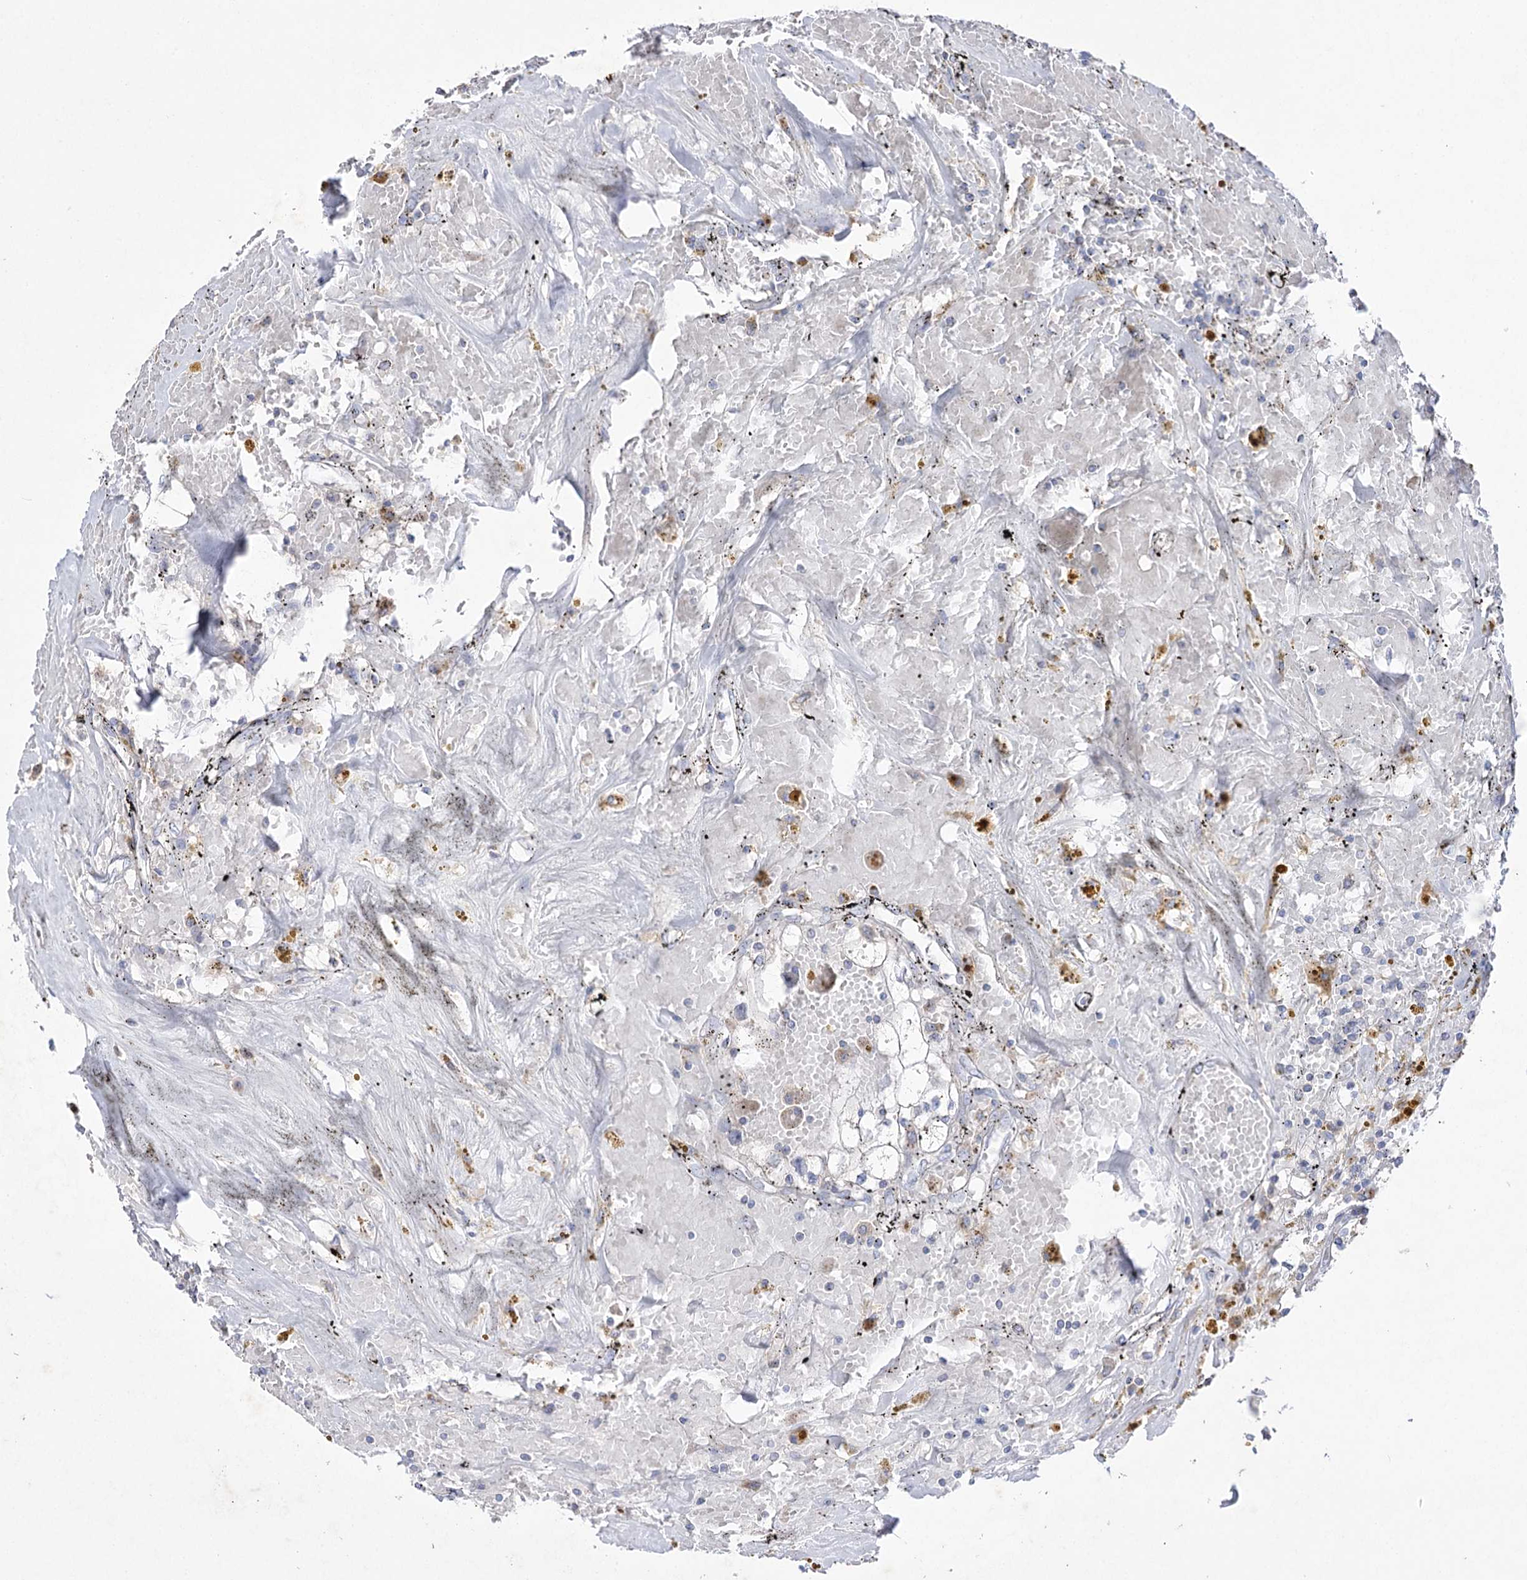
{"staining": {"intensity": "negative", "quantity": "none", "location": "none"}, "tissue": "renal cancer", "cell_type": "Tumor cells", "image_type": "cancer", "snomed": [{"axis": "morphology", "description": "Adenocarcinoma, NOS"}, {"axis": "topography", "description": "Kidney"}], "caption": "The histopathology image exhibits no significant positivity in tumor cells of renal adenocarcinoma.", "gene": "NAGLU", "patient": {"sex": "male", "age": 56}}